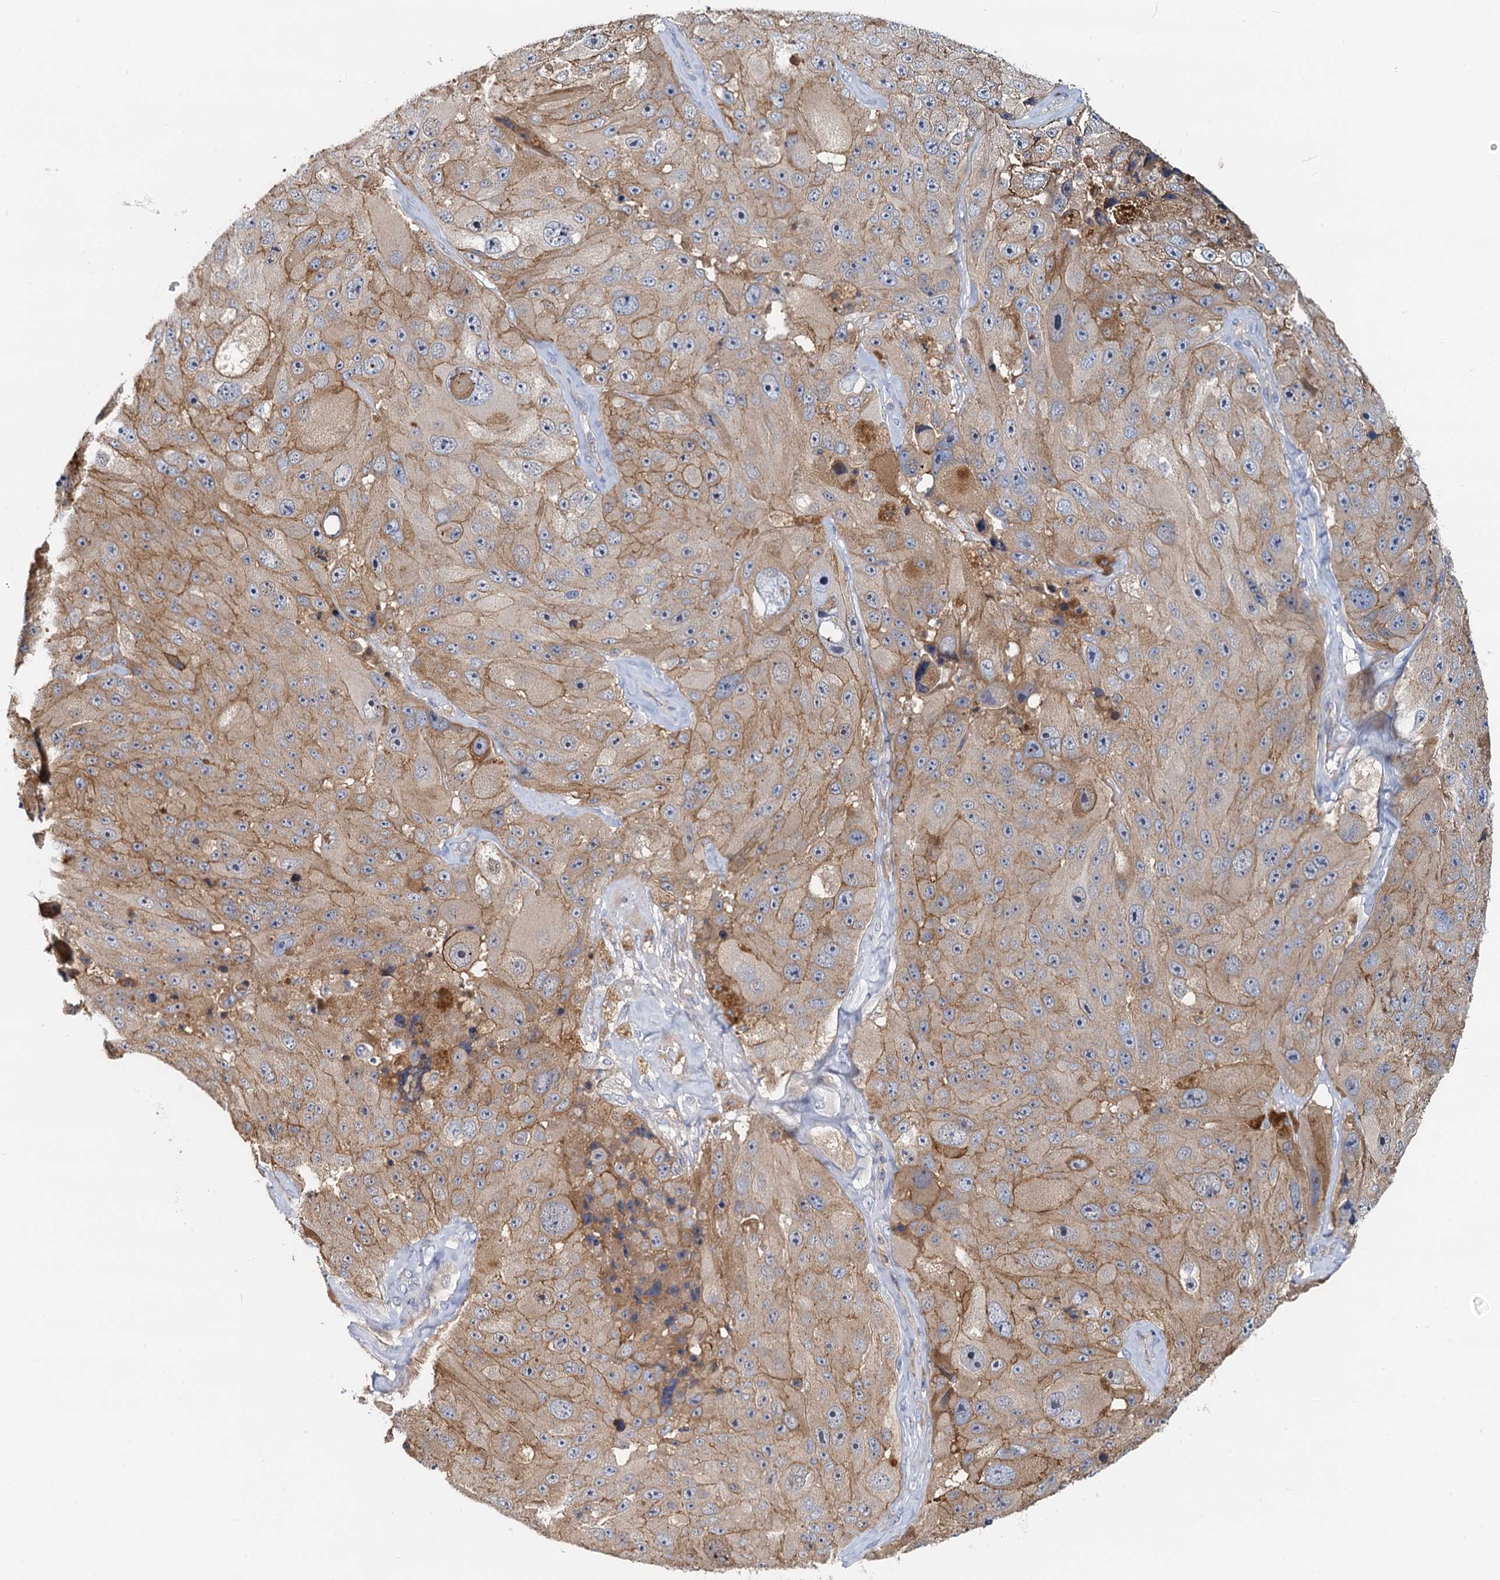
{"staining": {"intensity": "moderate", "quantity": "25%-75%", "location": "cytoplasmic/membranous"}, "tissue": "melanoma", "cell_type": "Tumor cells", "image_type": "cancer", "snomed": [{"axis": "morphology", "description": "Malignant melanoma, Metastatic site"}, {"axis": "topography", "description": "Lymph node"}], "caption": "Melanoma stained with immunohistochemistry (IHC) displays moderate cytoplasmic/membranous staining in about 25%-75% of tumor cells.", "gene": "LNX2", "patient": {"sex": "male", "age": 62}}